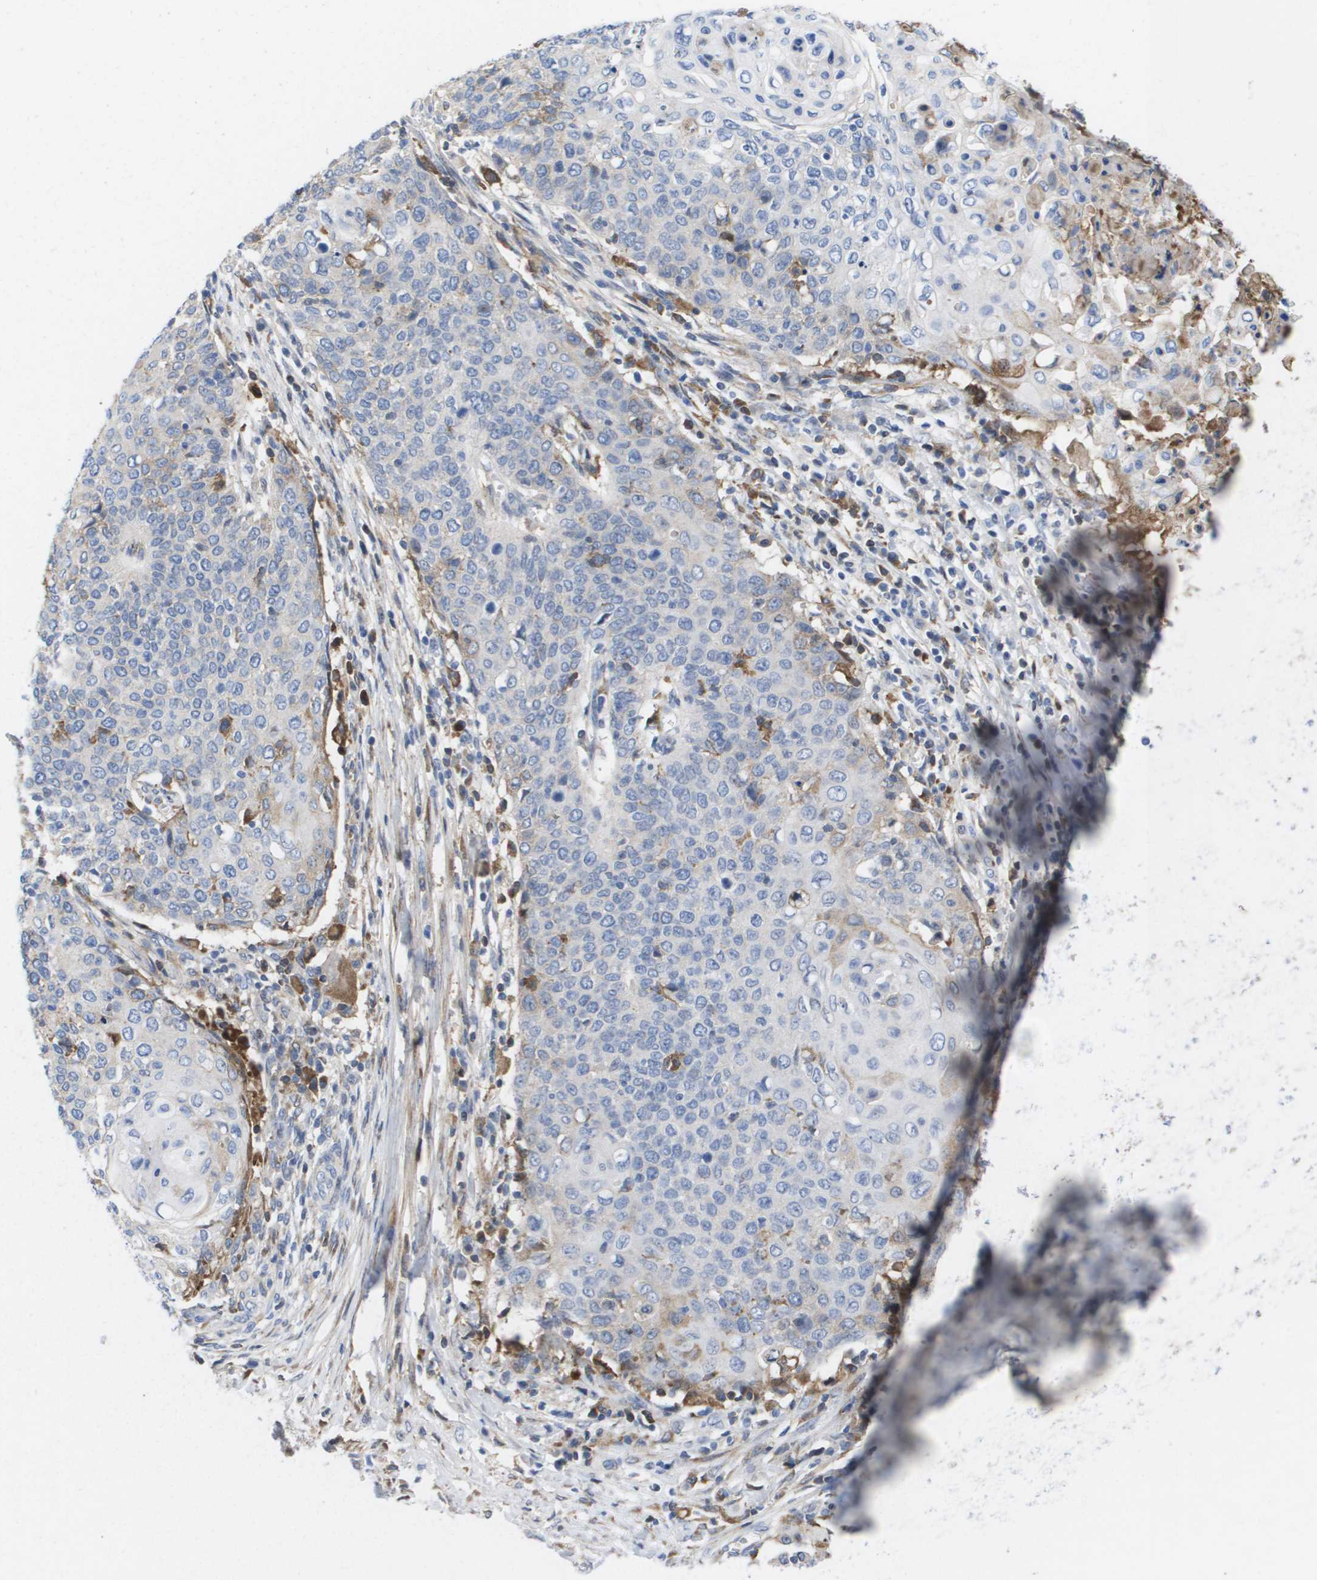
{"staining": {"intensity": "weak", "quantity": "<25%", "location": "cytoplasmic/membranous"}, "tissue": "cervical cancer", "cell_type": "Tumor cells", "image_type": "cancer", "snomed": [{"axis": "morphology", "description": "Squamous cell carcinoma, NOS"}, {"axis": "topography", "description": "Cervix"}], "caption": "Immunohistochemistry of human cervical cancer demonstrates no expression in tumor cells.", "gene": "SERPINC1", "patient": {"sex": "female", "age": 39}}